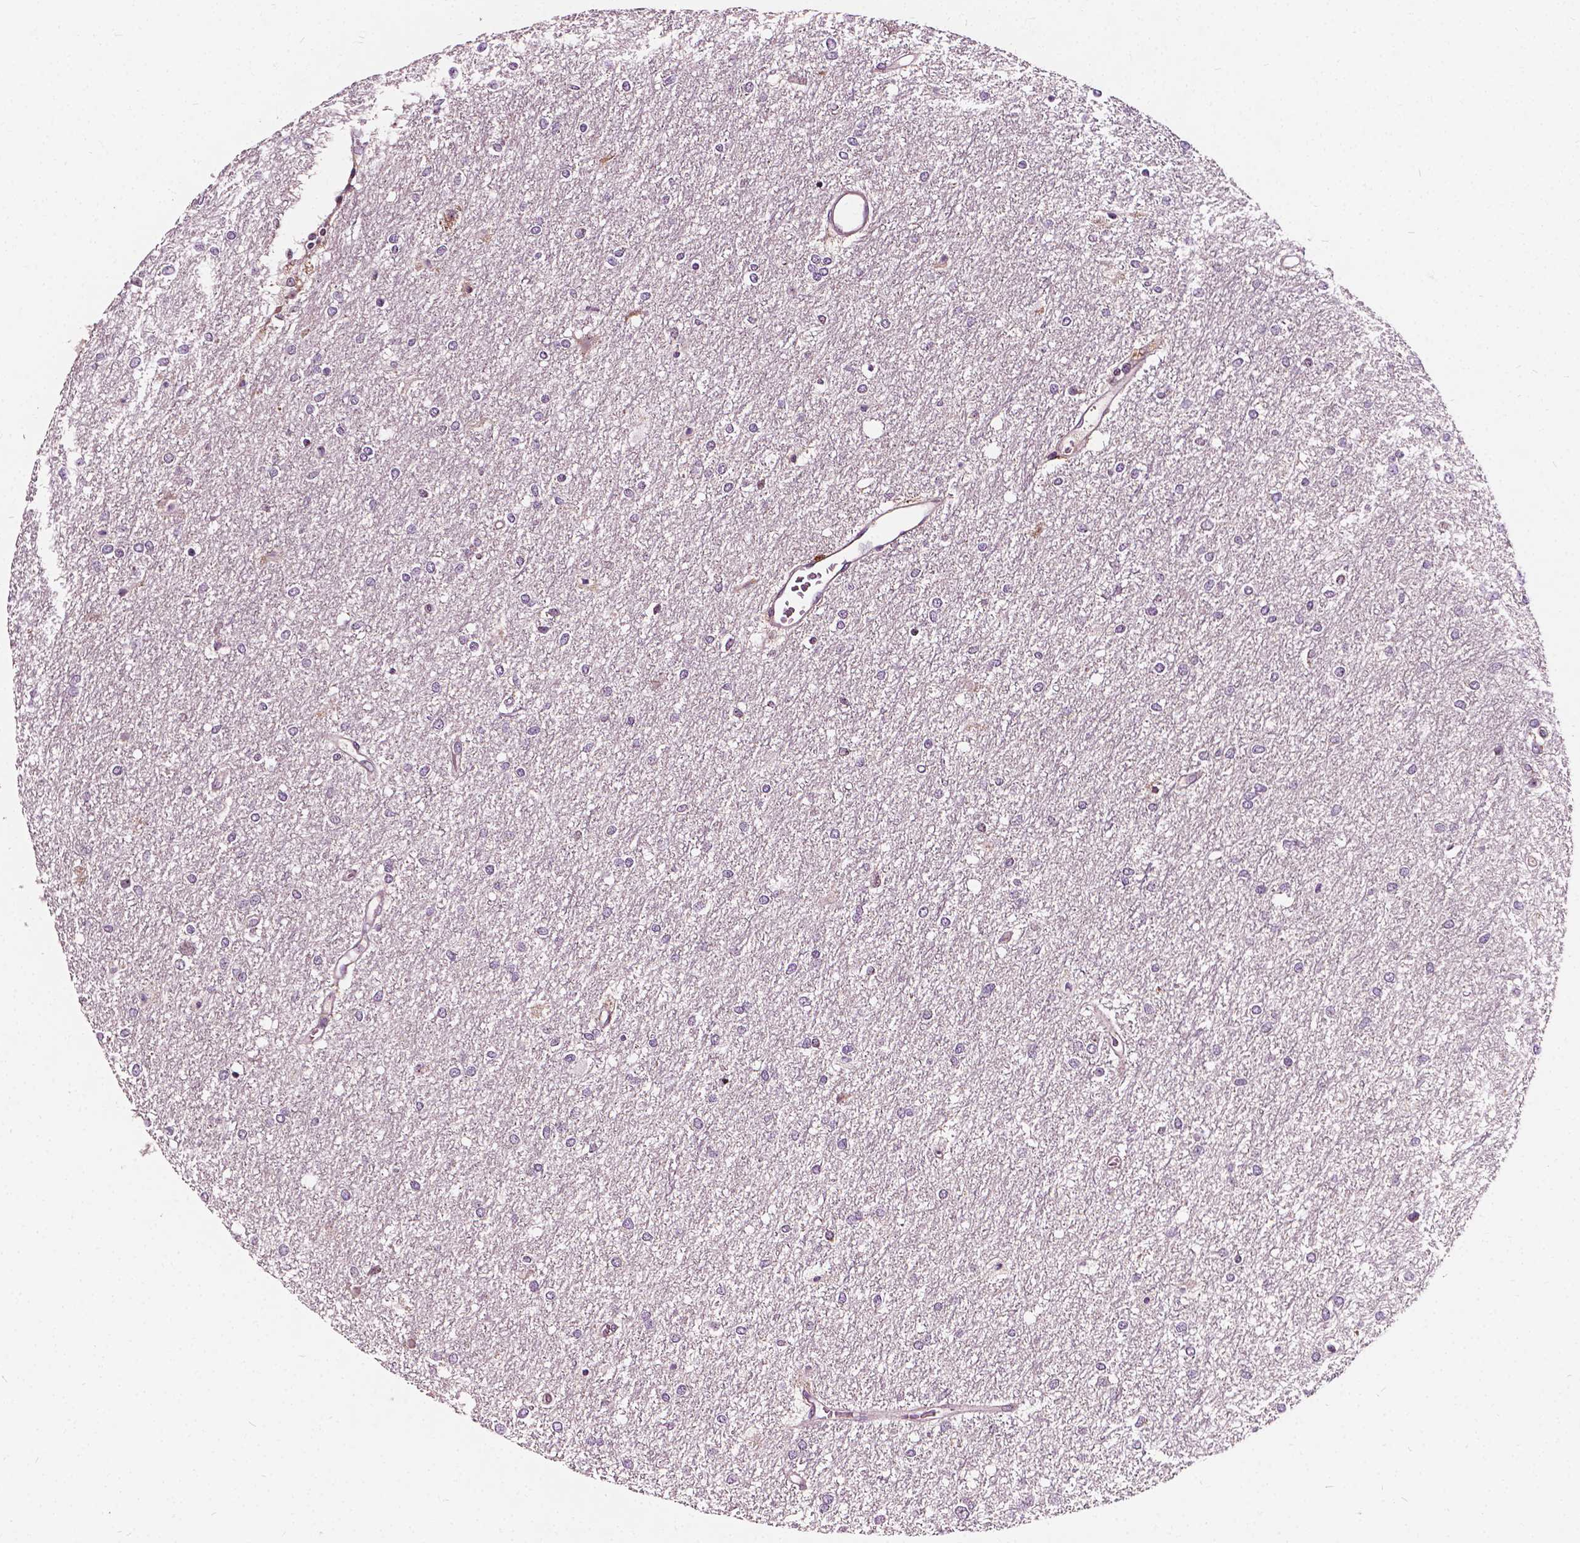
{"staining": {"intensity": "negative", "quantity": "none", "location": "none"}, "tissue": "glioma", "cell_type": "Tumor cells", "image_type": "cancer", "snomed": [{"axis": "morphology", "description": "Glioma, malignant, High grade"}, {"axis": "topography", "description": "Brain"}], "caption": "DAB immunohistochemical staining of glioma reveals no significant positivity in tumor cells.", "gene": "ODF3L2", "patient": {"sex": "female", "age": 61}}